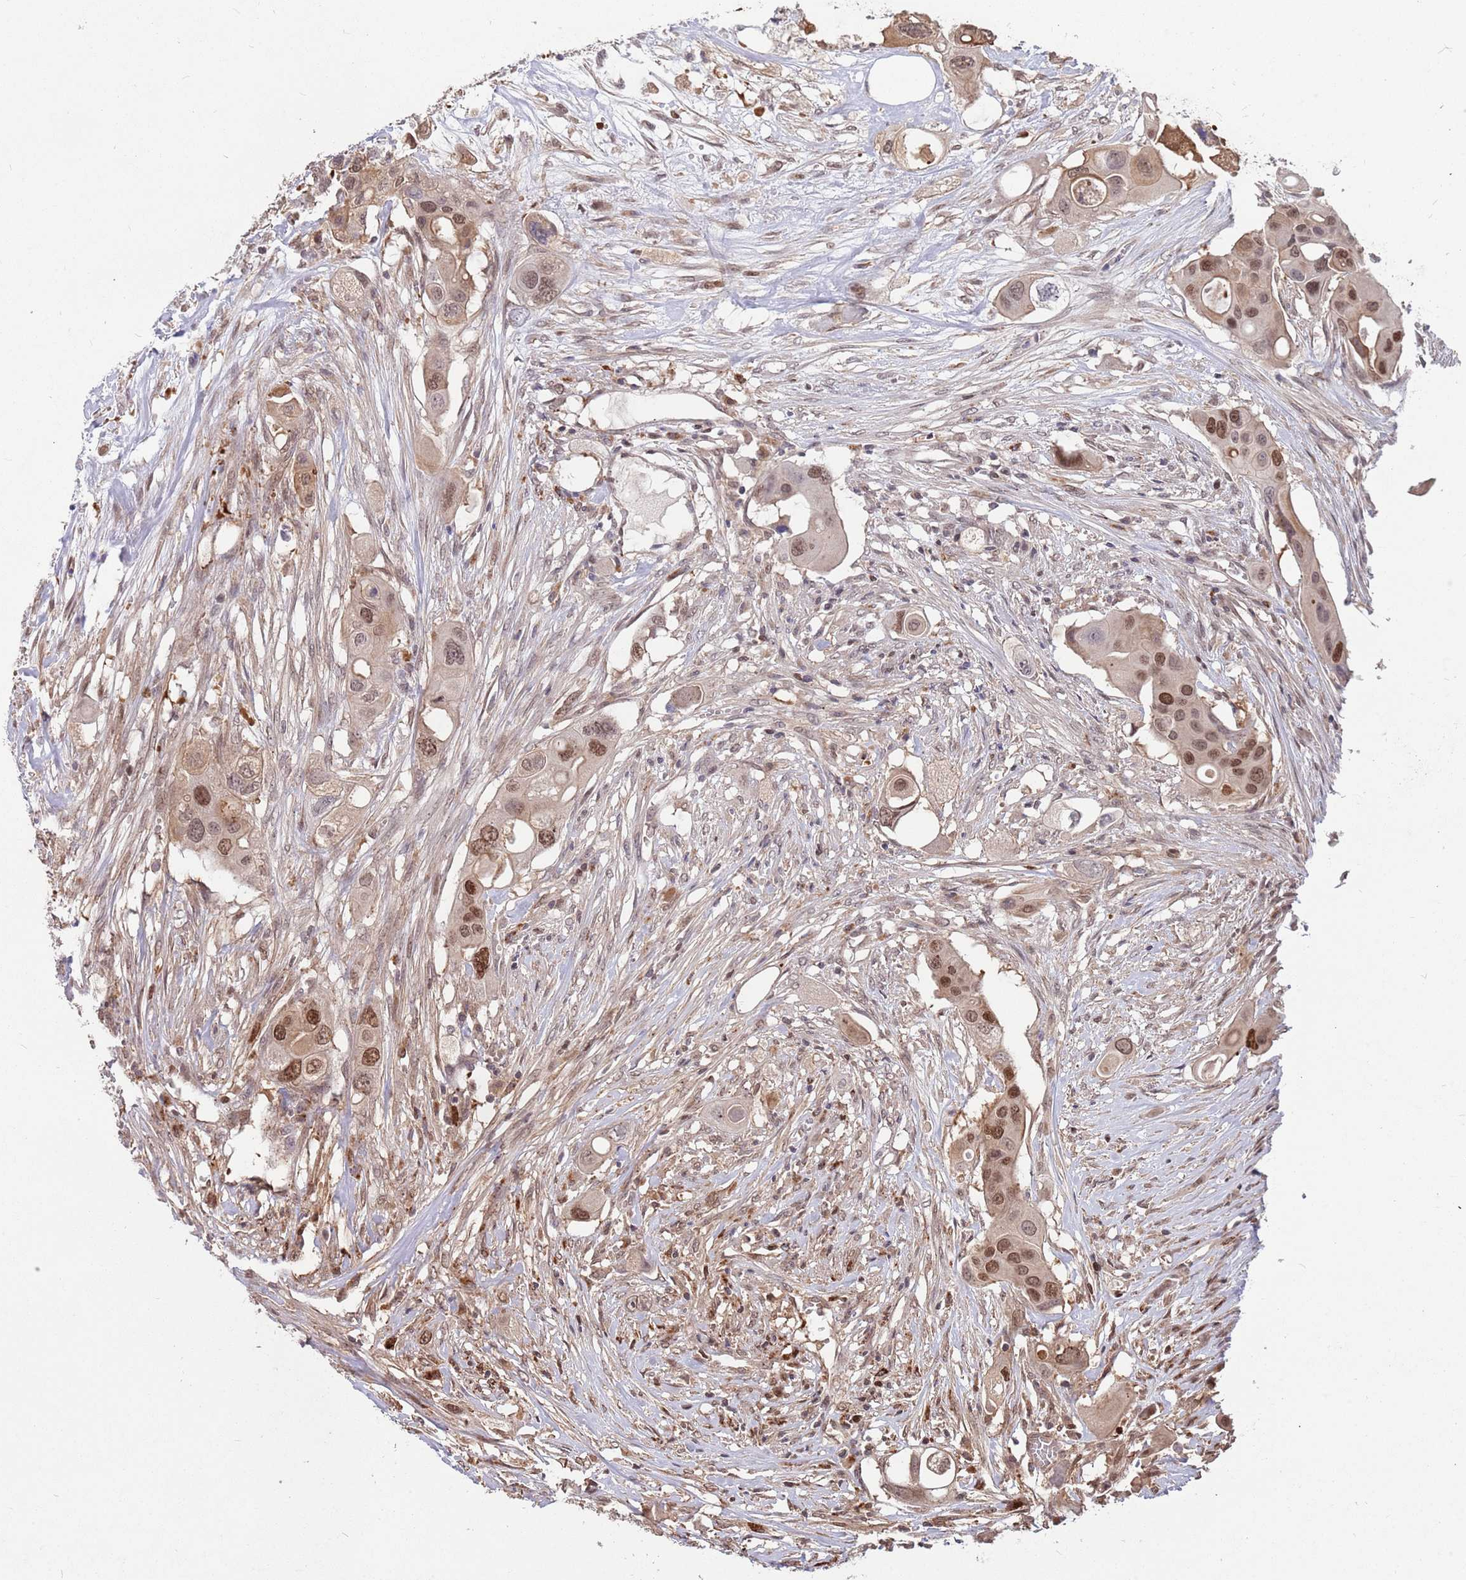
{"staining": {"intensity": "moderate", "quantity": ">75%", "location": "cytoplasmic/membranous,nuclear"}, "tissue": "colorectal cancer", "cell_type": "Tumor cells", "image_type": "cancer", "snomed": [{"axis": "morphology", "description": "Adenocarcinoma, NOS"}, {"axis": "topography", "description": "Colon"}], "caption": "Human adenocarcinoma (colorectal) stained with a brown dye demonstrates moderate cytoplasmic/membranous and nuclear positive positivity in about >75% of tumor cells.", "gene": "SALL1", "patient": {"sex": "male", "age": 77}}